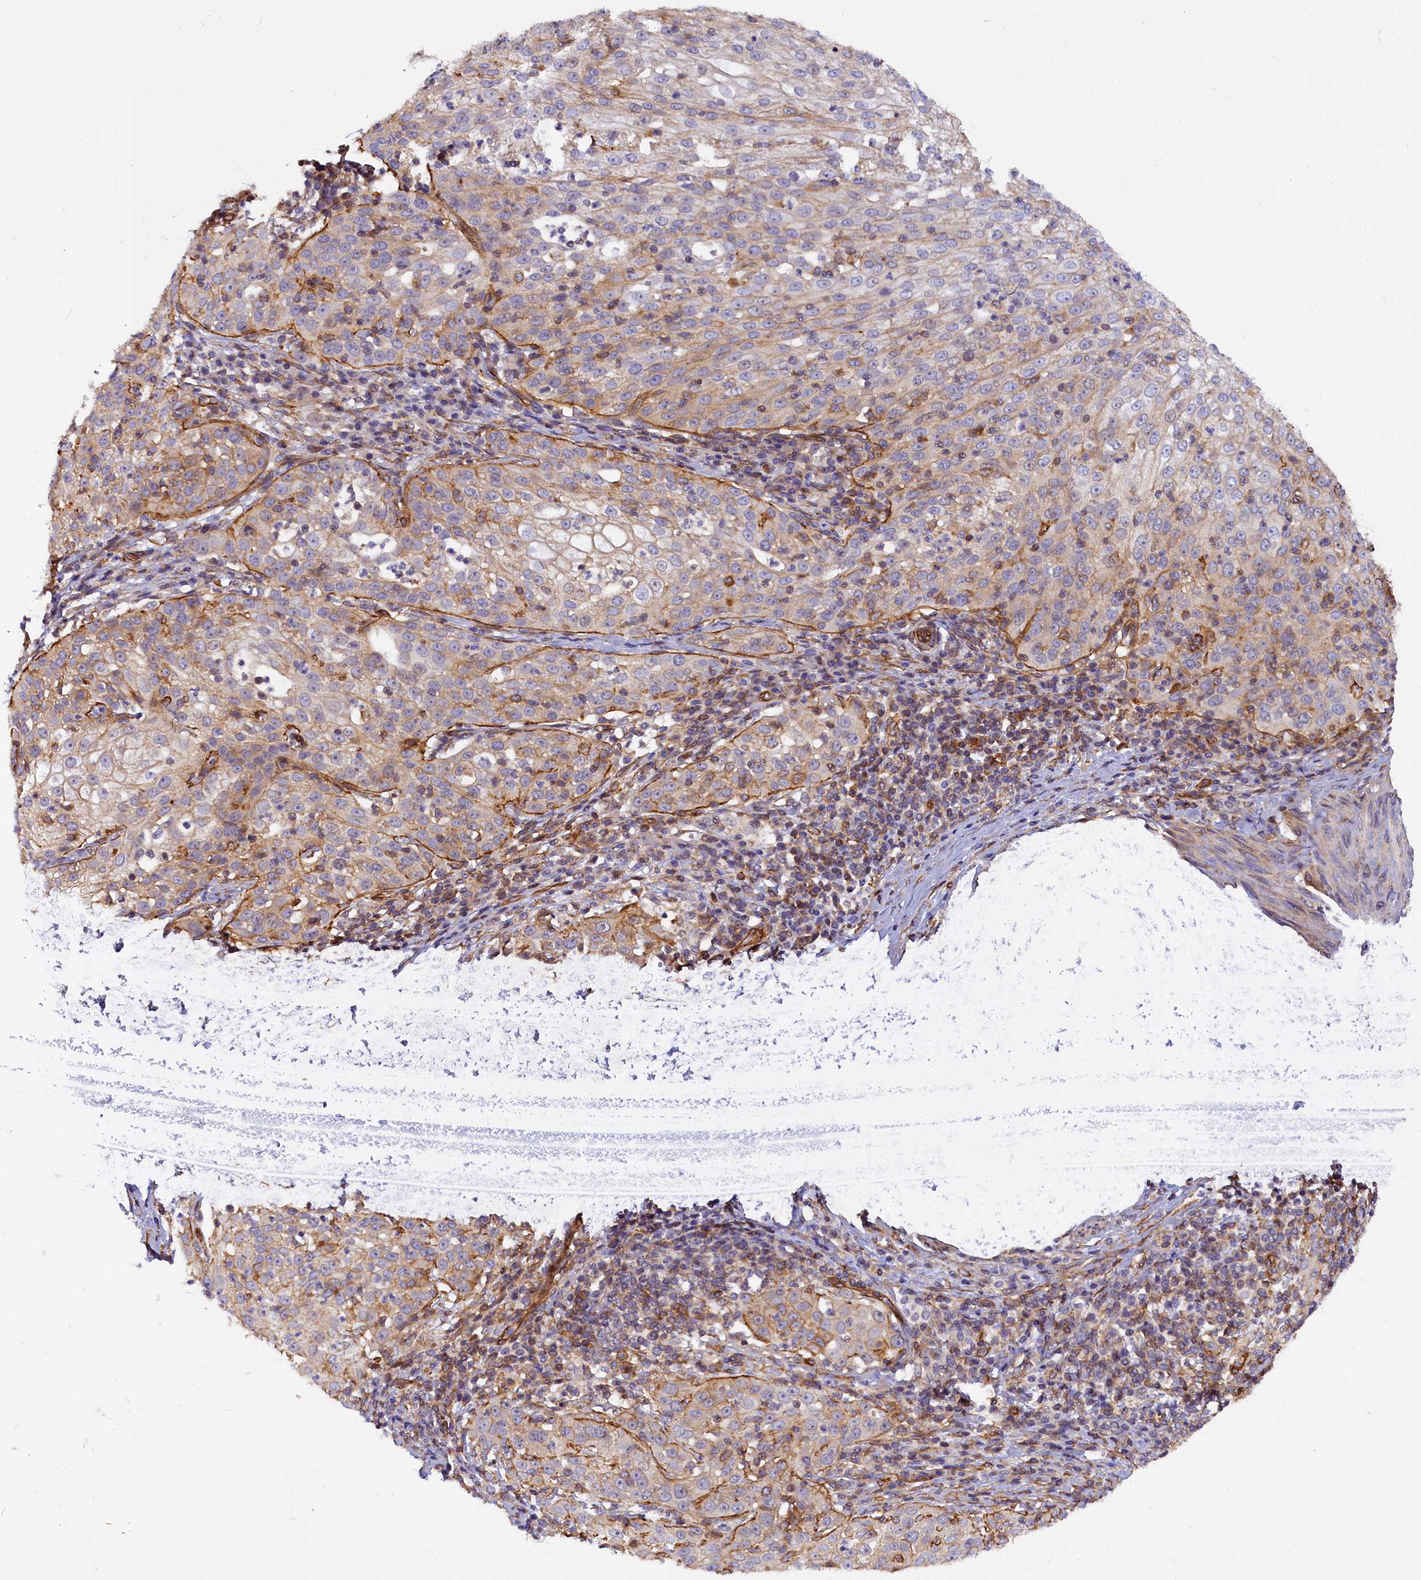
{"staining": {"intensity": "weak", "quantity": "<25%", "location": "cytoplasmic/membranous"}, "tissue": "cervical cancer", "cell_type": "Tumor cells", "image_type": "cancer", "snomed": [{"axis": "morphology", "description": "Squamous cell carcinoma, NOS"}, {"axis": "topography", "description": "Cervix"}], "caption": "Cervical squamous cell carcinoma stained for a protein using immunohistochemistry (IHC) displays no staining tumor cells.", "gene": "MED20", "patient": {"sex": "female", "age": 57}}